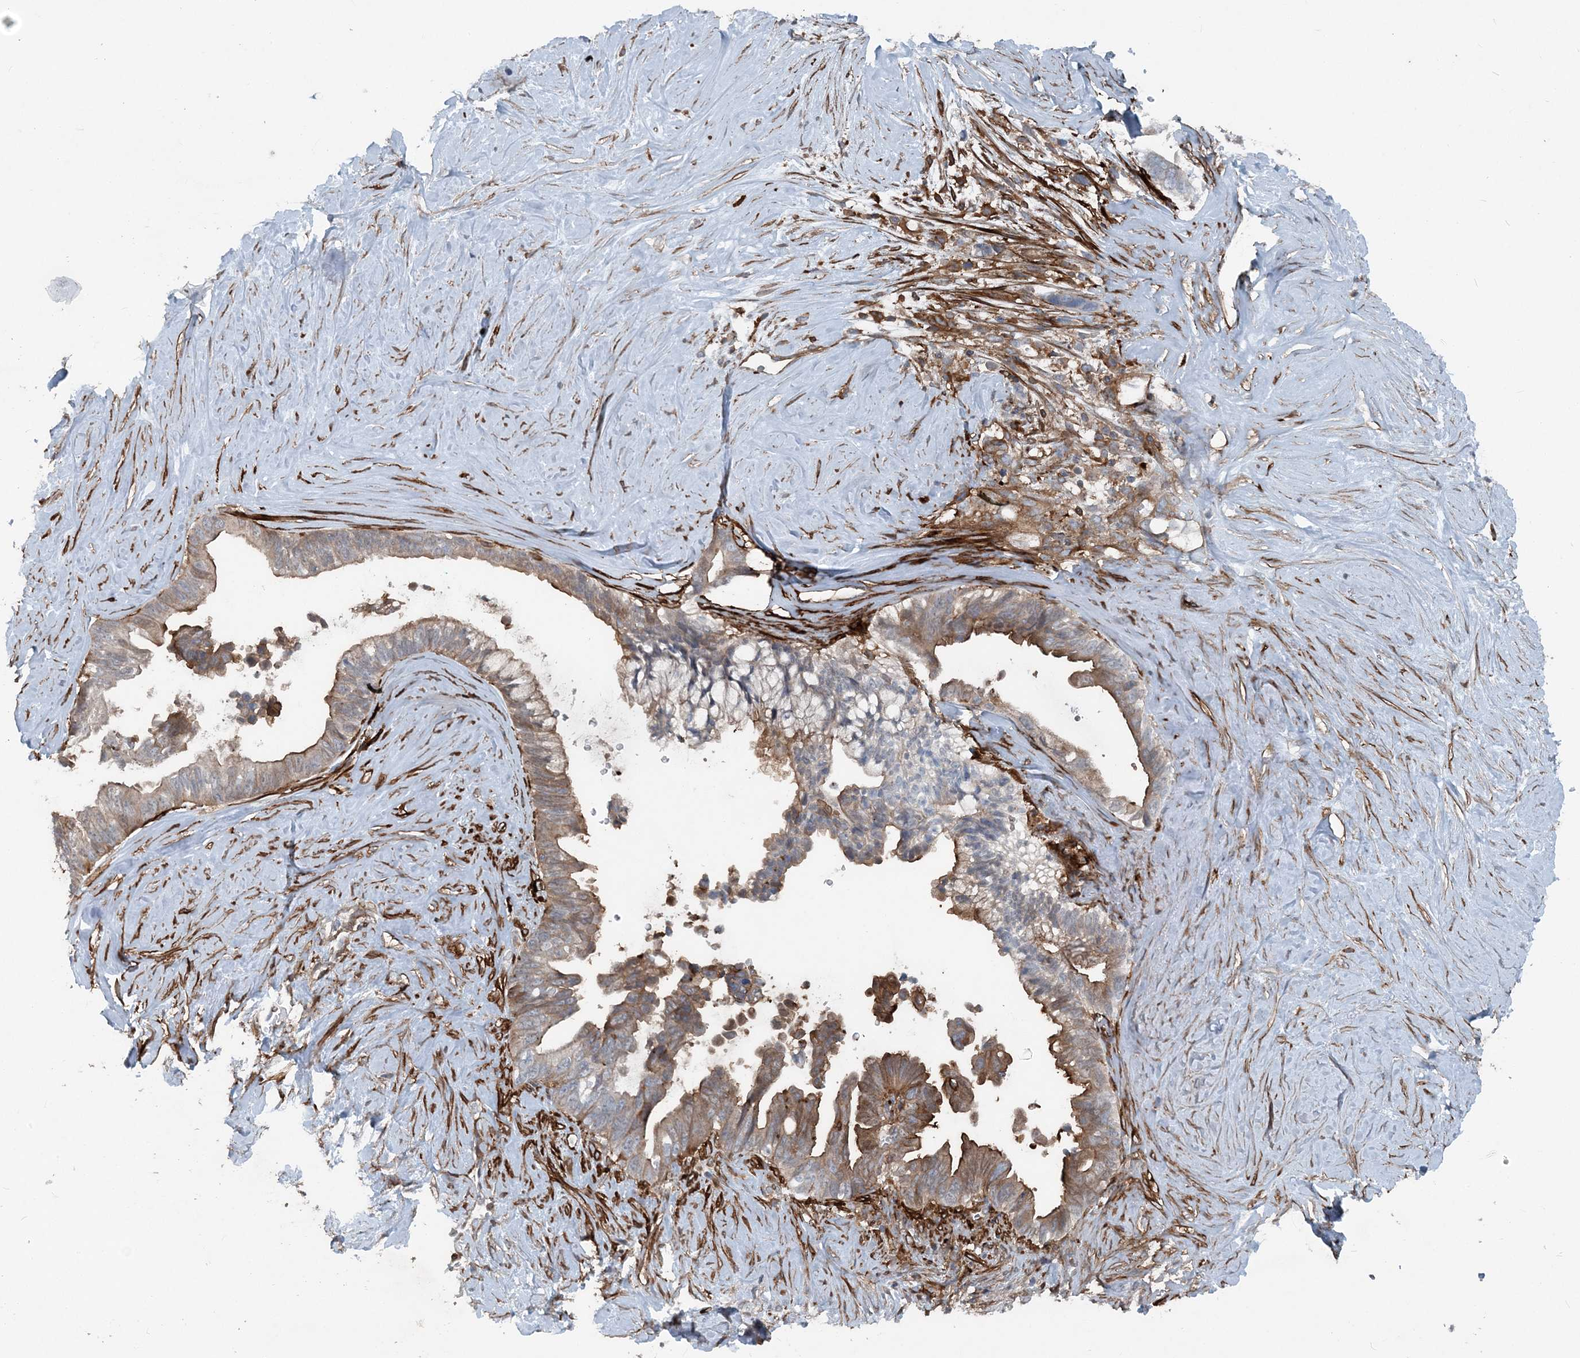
{"staining": {"intensity": "moderate", "quantity": ">75%", "location": "cytoplasmic/membranous"}, "tissue": "pancreatic cancer", "cell_type": "Tumor cells", "image_type": "cancer", "snomed": [{"axis": "morphology", "description": "Adenocarcinoma, NOS"}, {"axis": "topography", "description": "Pancreas"}], "caption": "Protein staining of pancreatic adenocarcinoma tissue reveals moderate cytoplasmic/membranous staining in approximately >75% of tumor cells.", "gene": "DGUOK", "patient": {"sex": "female", "age": 72}}